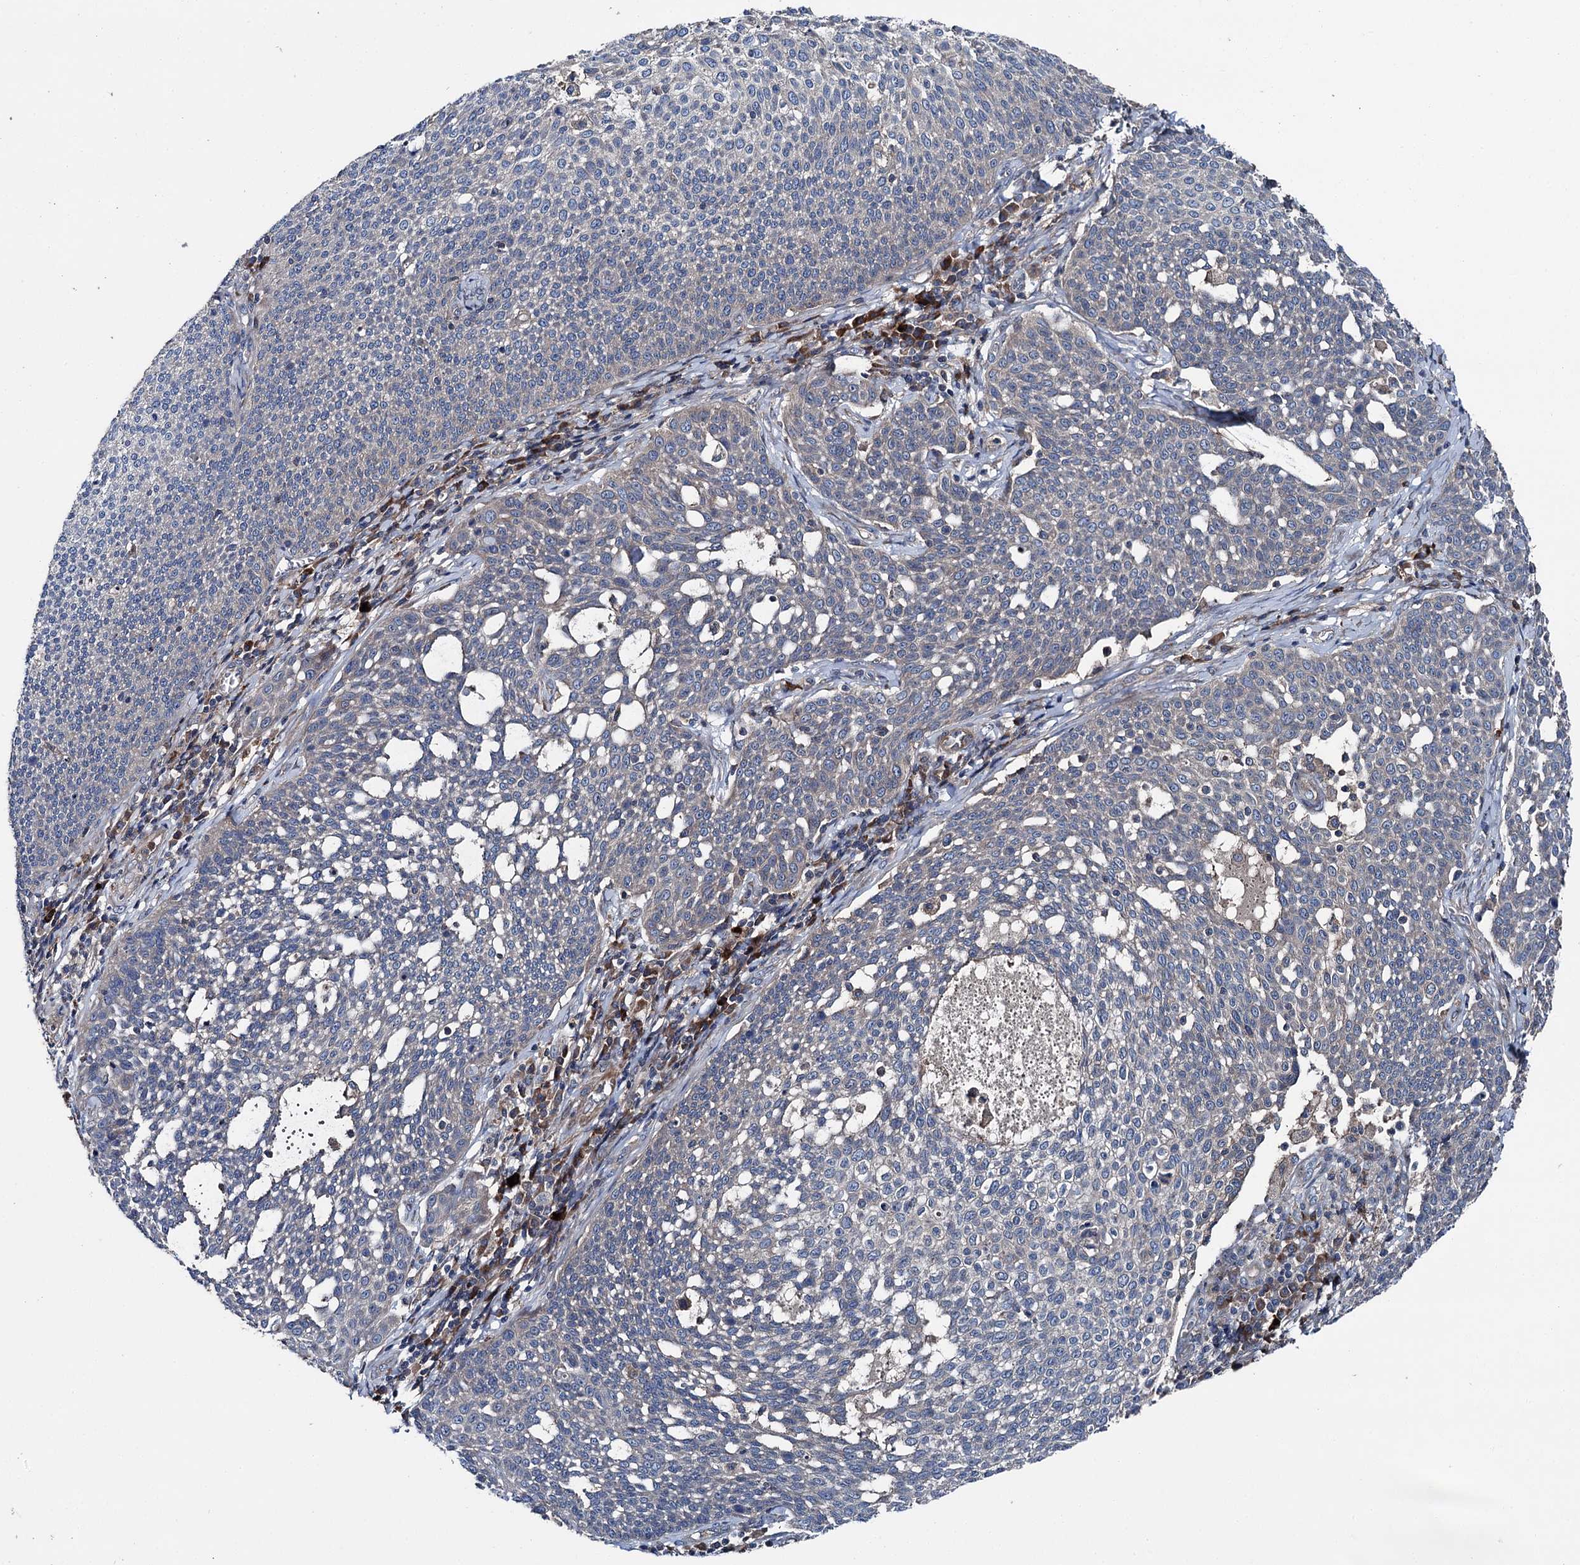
{"staining": {"intensity": "weak", "quantity": "<25%", "location": "cytoplasmic/membranous"}, "tissue": "cervical cancer", "cell_type": "Tumor cells", "image_type": "cancer", "snomed": [{"axis": "morphology", "description": "Squamous cell carcinoma, NOS"}, {"axis": "topography", "description": "Cervix"}], "caption": "Tumor cells are negative for brown protein staining in cervical squamous cell carcinoma. Brightfield microscopy of immunohistochemistry (IHC) stained with DAB (3,3'-diaminobenzidine) (brown) and hematoxylin (blue), captured at high magnification.", "gene": "SLC22A25", "patient": {"sex": "female", "age": 34}}